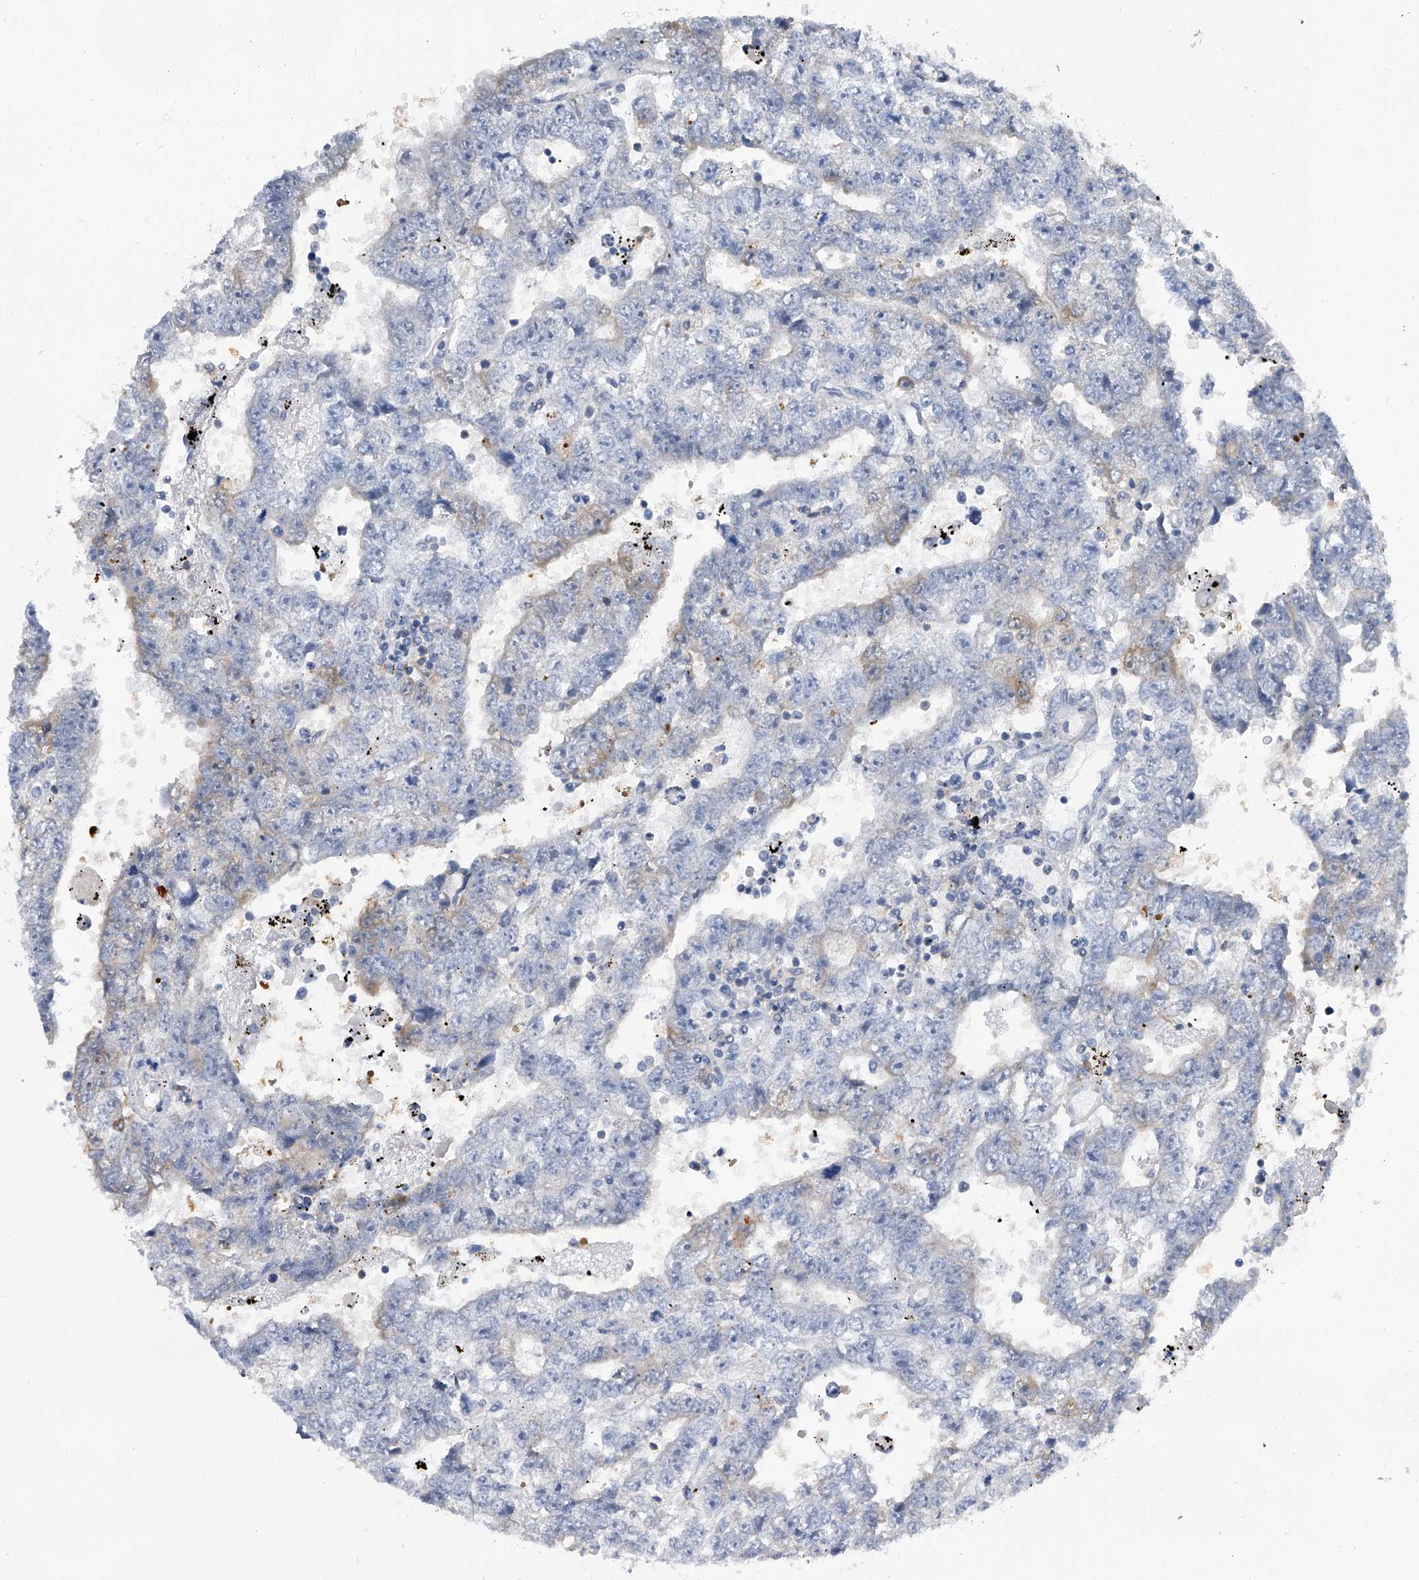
{"staining": {"intensity": "negative", "quantity": "none", "location": "none"}, "tissue": "testis cancer", "cell_type": "Tumor cells", "image_type": "cancer", "snomed": [{"axis": "morphology", "description": "Carcinoma, Embryonal, NOS"}, {"axis": "topography", "description": "Testis"}], "caption": "An immunohistochemistry micrograph of embryonal carcinoma (testis) is shown. There is no staining in tumor cells of embryonal carcinoma (testis). The staining was performed using DAB to visualize the protein expression in brown, while the nuclei were stained in blue with hematoxylin (Magnification: 20x).", "gene": "SERPINB9", "patient": {"sex": "male", "age": 25}}